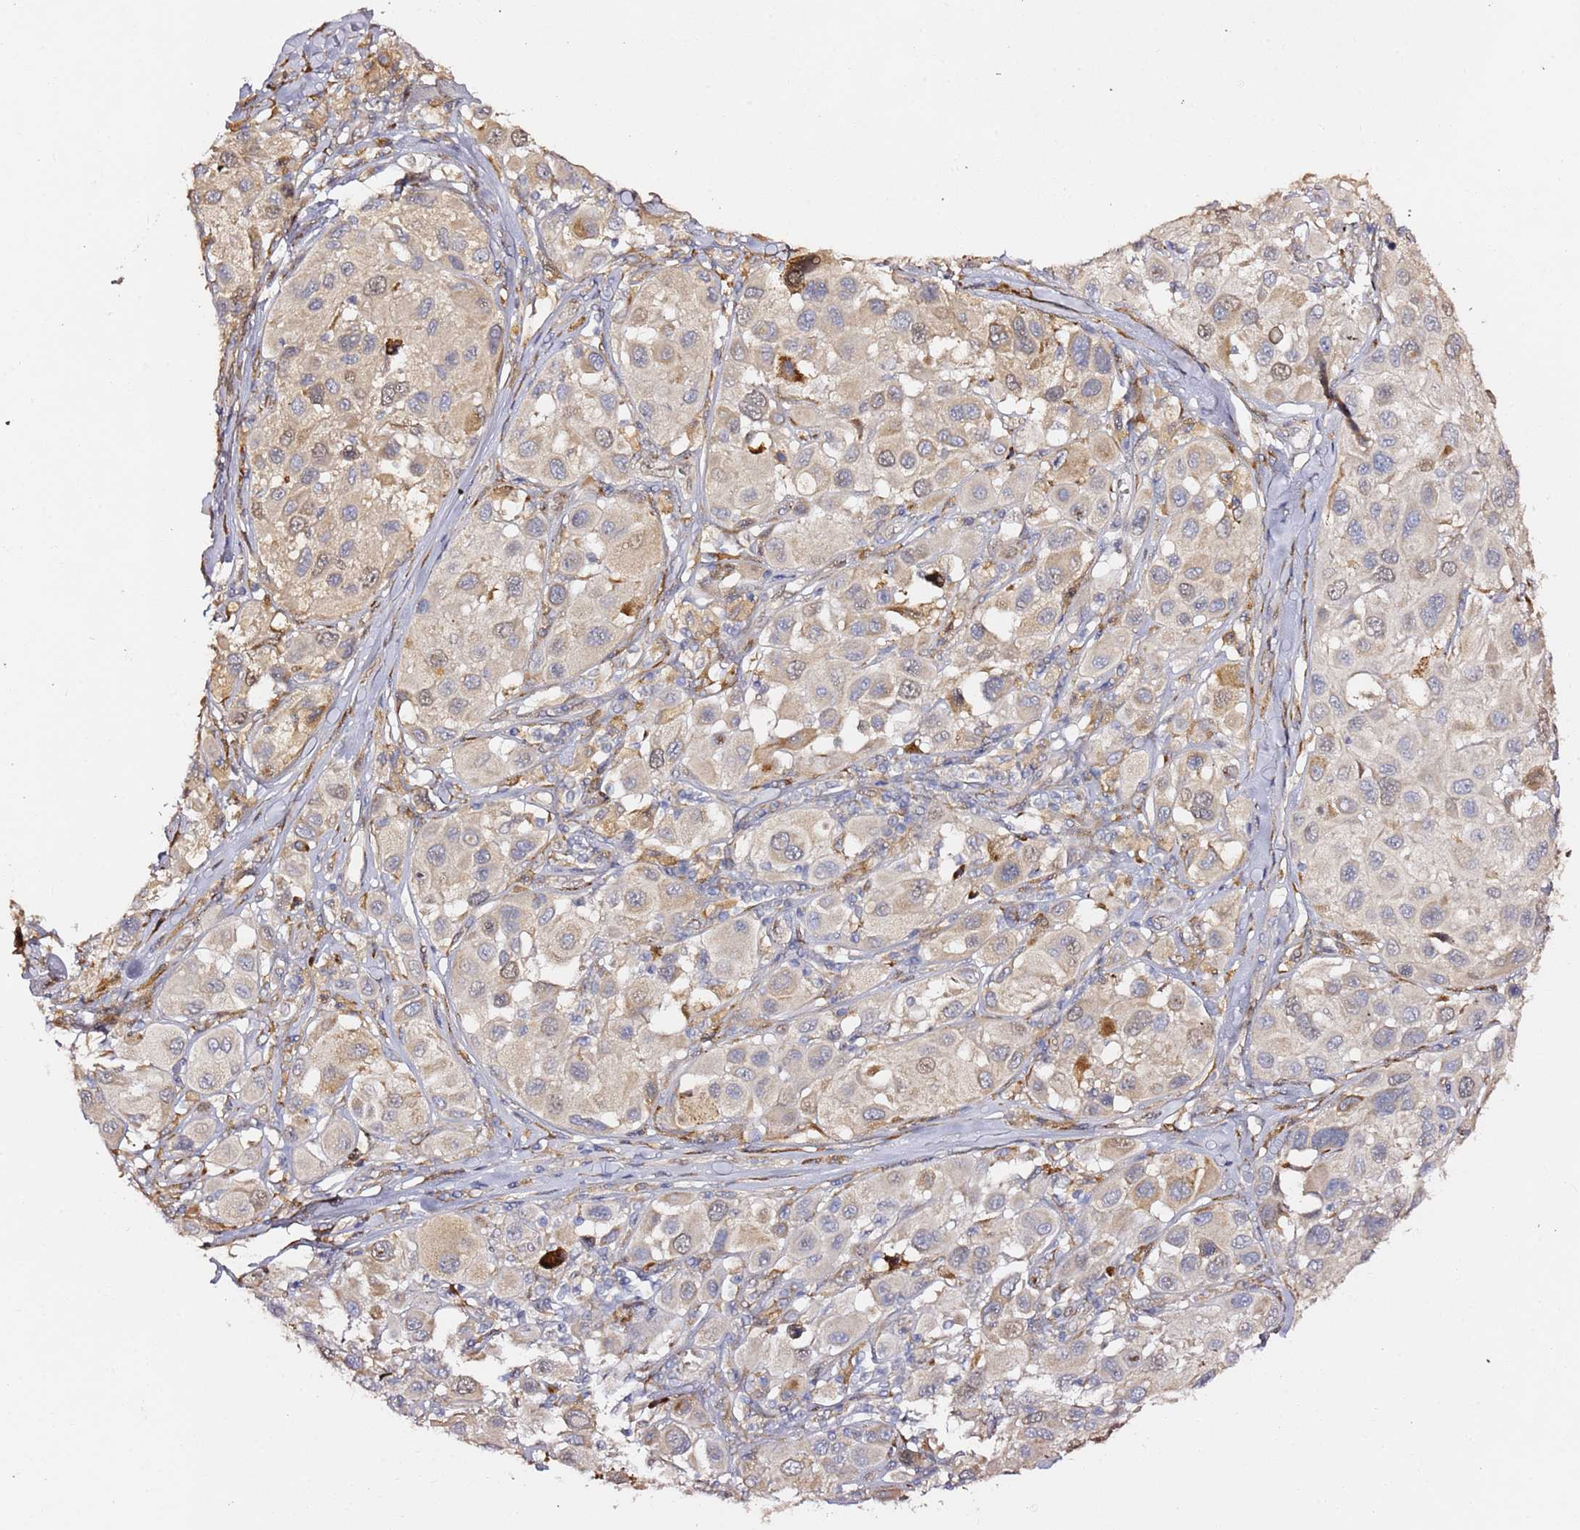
{"staining": {"intensity": "weak", "quantity": "25%-75%", "location": "cytoplasmic/membranous"}, "tissue": "melanoma", "cell_type": "Tumor cells", "image_type": "cancer", "snomed": [{"axis": "morphology", "description": "Malignant melanoma, Metastatic site"}, {"axis": "topography", "description": "Skin"}], "caption": "IHC staining of melanoma, which displays low levels of weak cytoplasmic/membranous expression in about 25%-75% of tumor cells indicating weak cytoplasmic/membranous protein positivity. The staining was performed using DAB (brown) for protein detection and nuclei were counterstained in hematoxylin (blue).", "gene": "HSD17B7", "patient": {"sex": "male", "age": 41}}